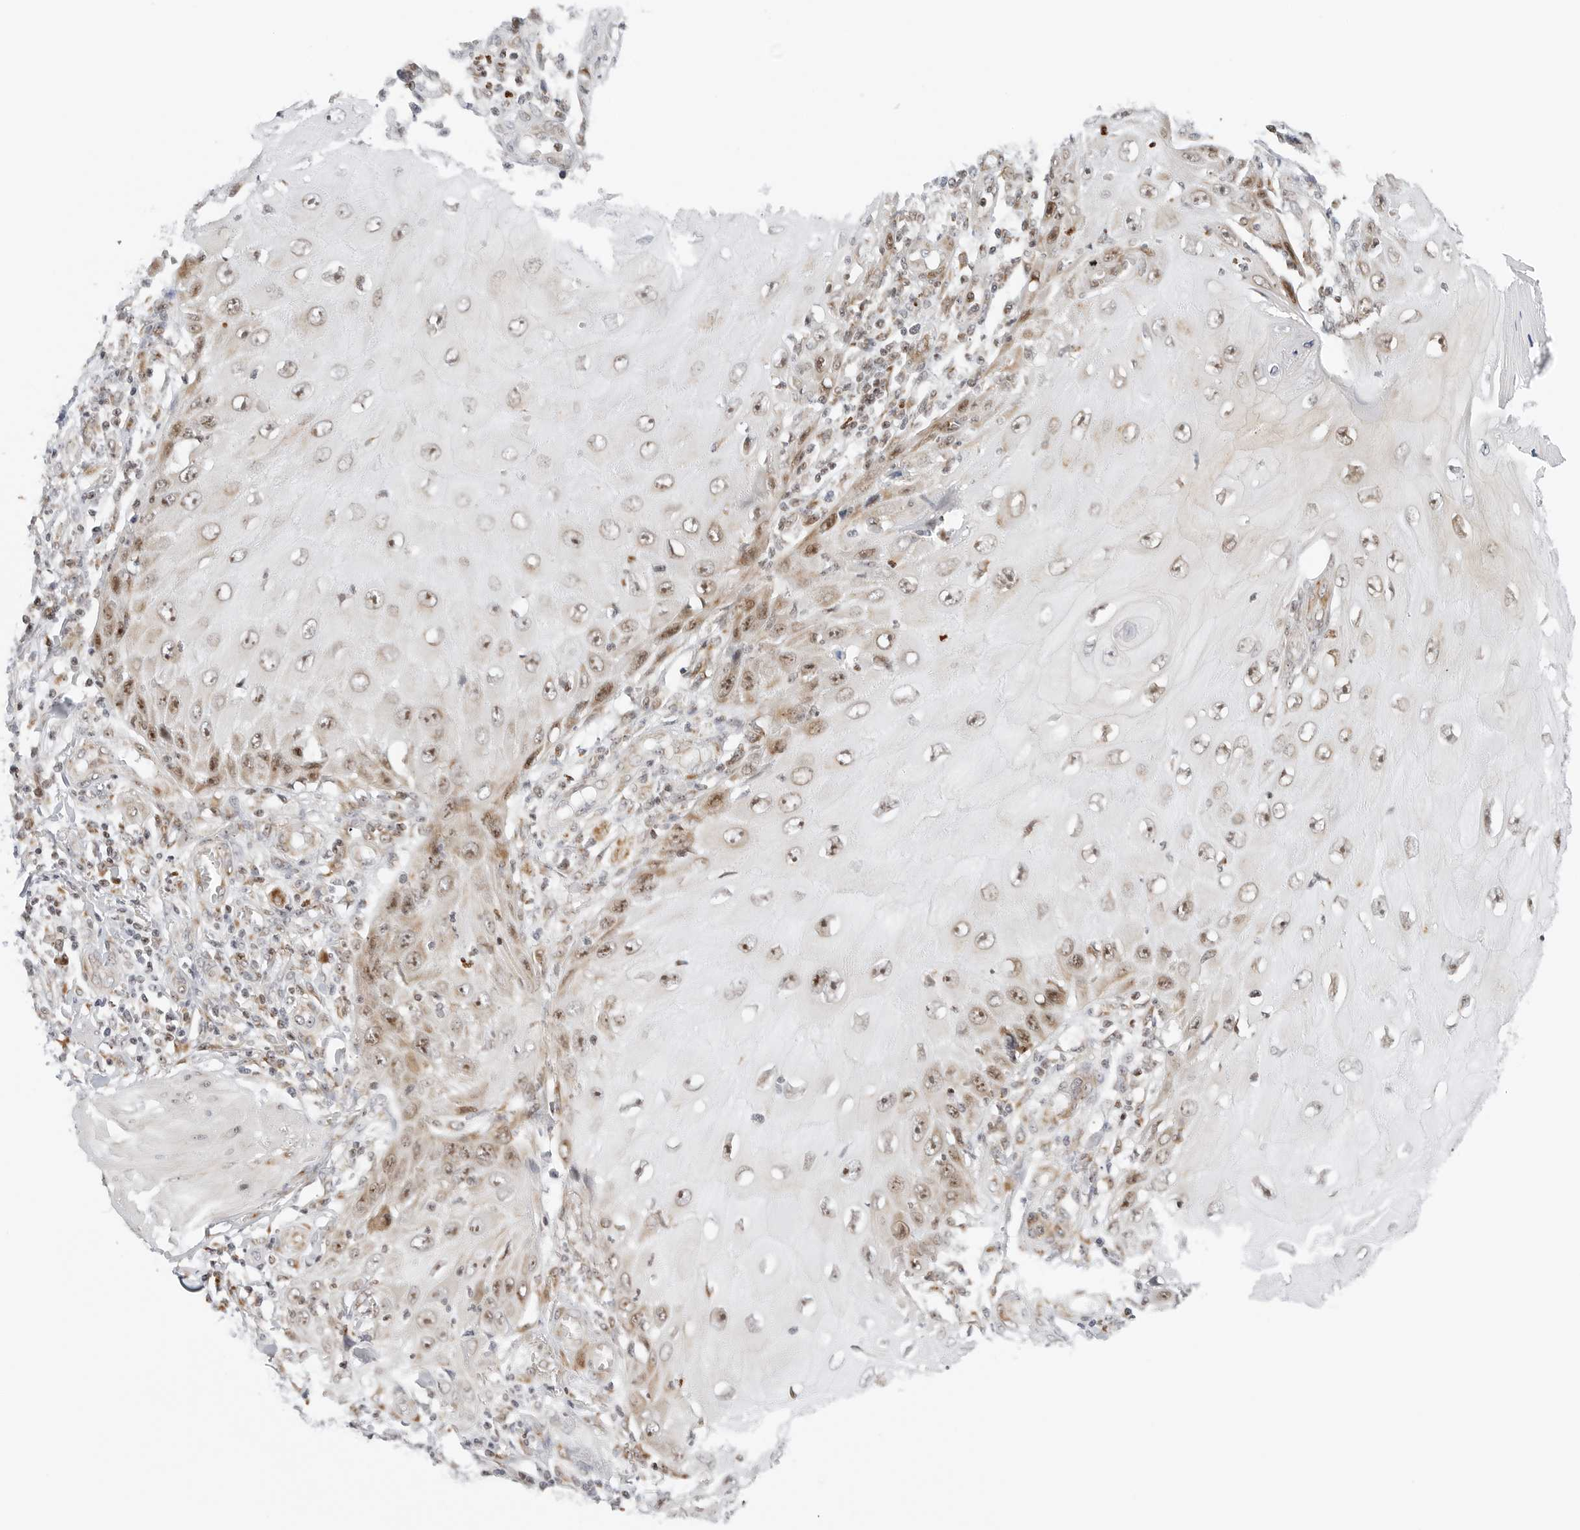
{"staining": {"intensity": "moderate", "quantity": "25%-75%", "location": "nuclear"}, "tissue": "skin cancer", "cell_type": "Tumor cells", "image_type": "cancer", "snomed": [{"axis": "morphology", "description": "Squamous cell carcinoma, NOS"}, {"axis": "topography", "description": "Skin"}], "caption": "Immunohistochemistry staining of skin cancer, which displays medium levels of moderate nuclear expression in about 25%-75% of tumor cells indicating moderate nuclear protein expression. The staining was performed using DAB (brown) for protein detection and nuclei were counterstained in hematoxylin (blue).", "gene": "RIMKLA", "patient": {"sex": "female", "age": 73}}